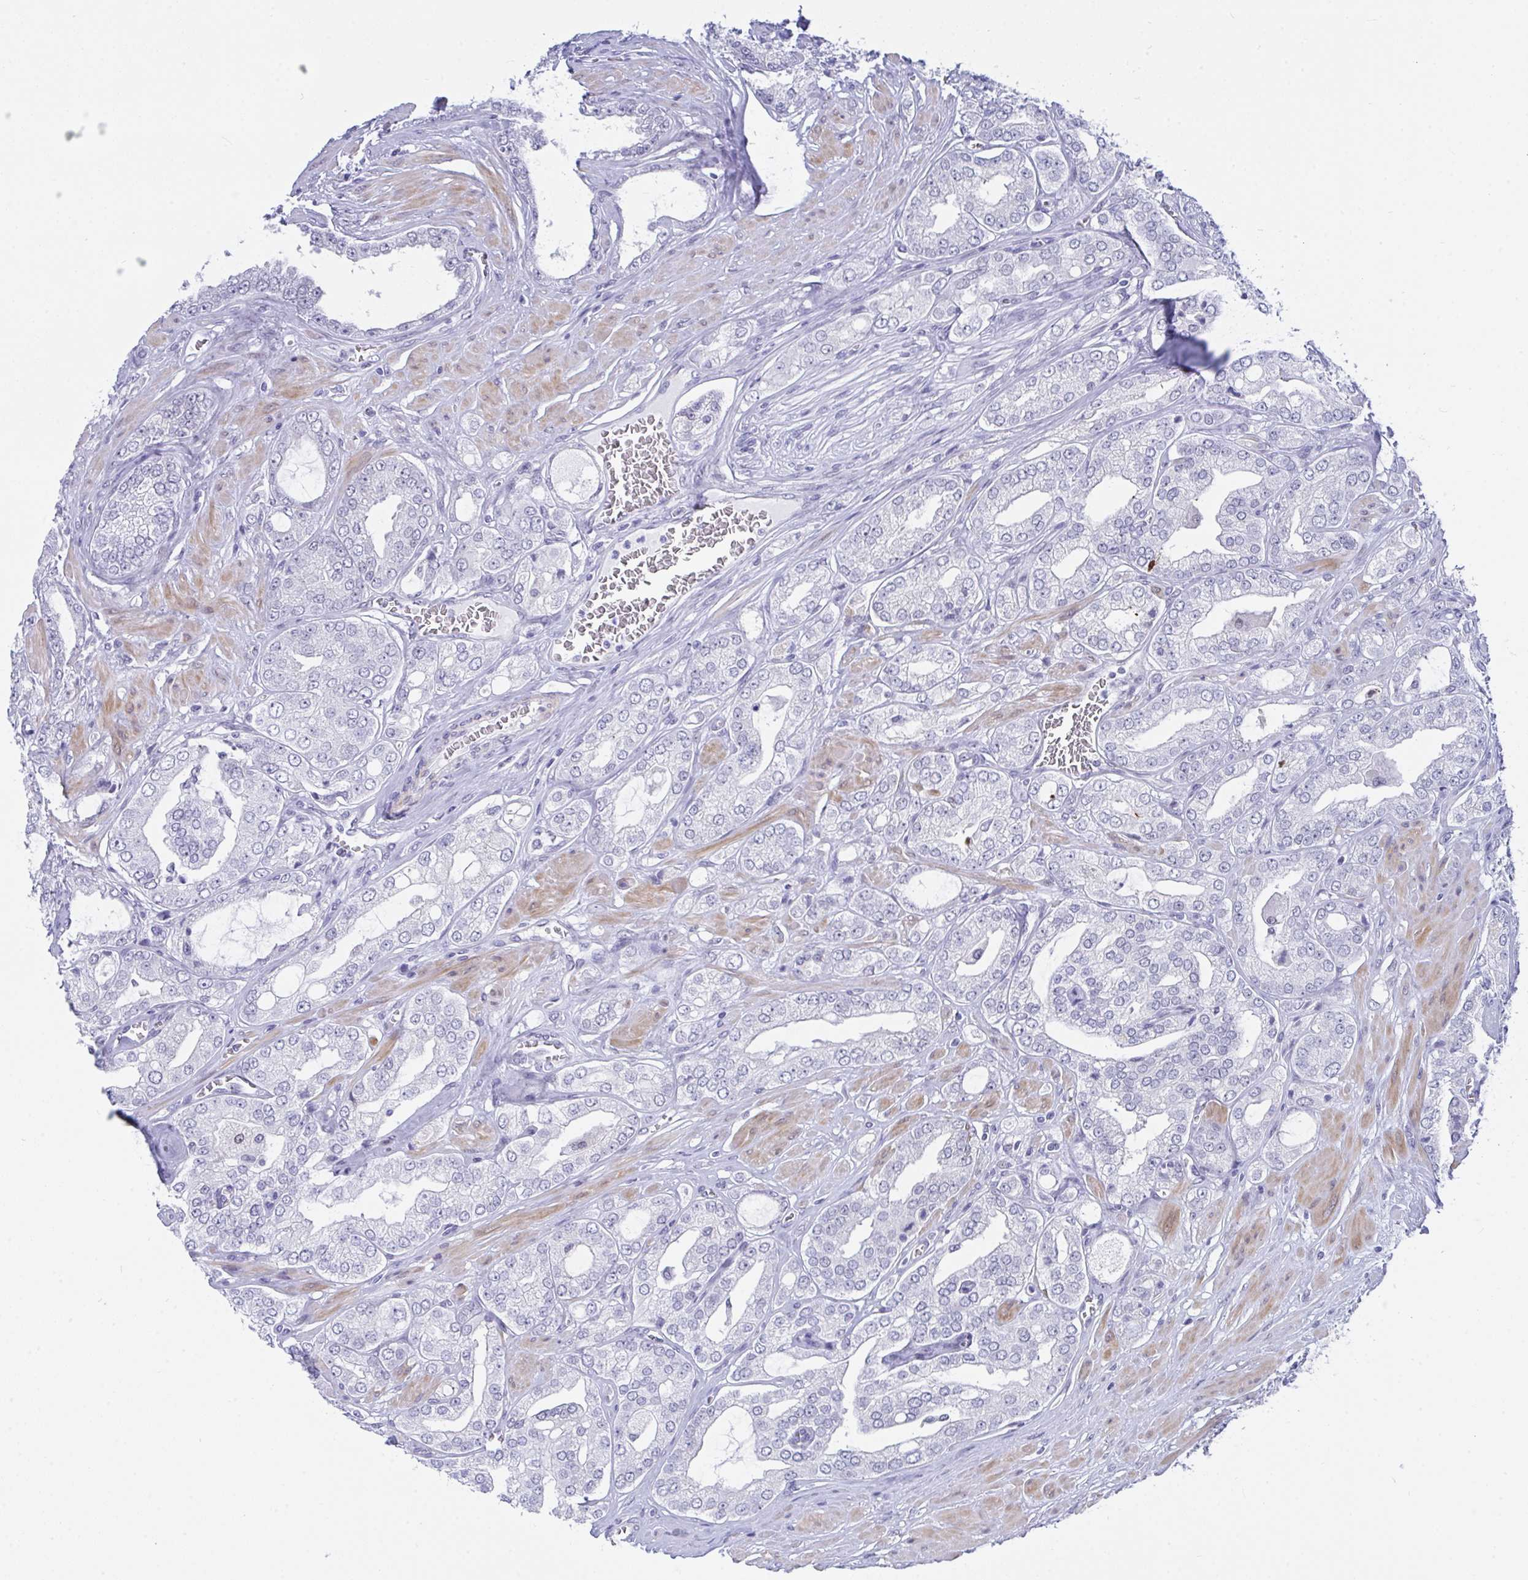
{"staining": {"intensity": "negative", "quantity": "none", "location": "none"}, "tissue": "prostate cancer", "cell_type": "Tumor cells", "image_type": "cancer", "snomed": [{"axis": "morphology", "description": "Adenocarcinoma, High grade"}, {"axis": "topography", "description": "Prostate"}], "caption": "High power microscopy image of an immunohistochemistry histopathology image of prostate cancer, revealing no significant staining in tumor cells.", "gene": "FBXL22", "patient": {"sex": "male", "age": 66}}